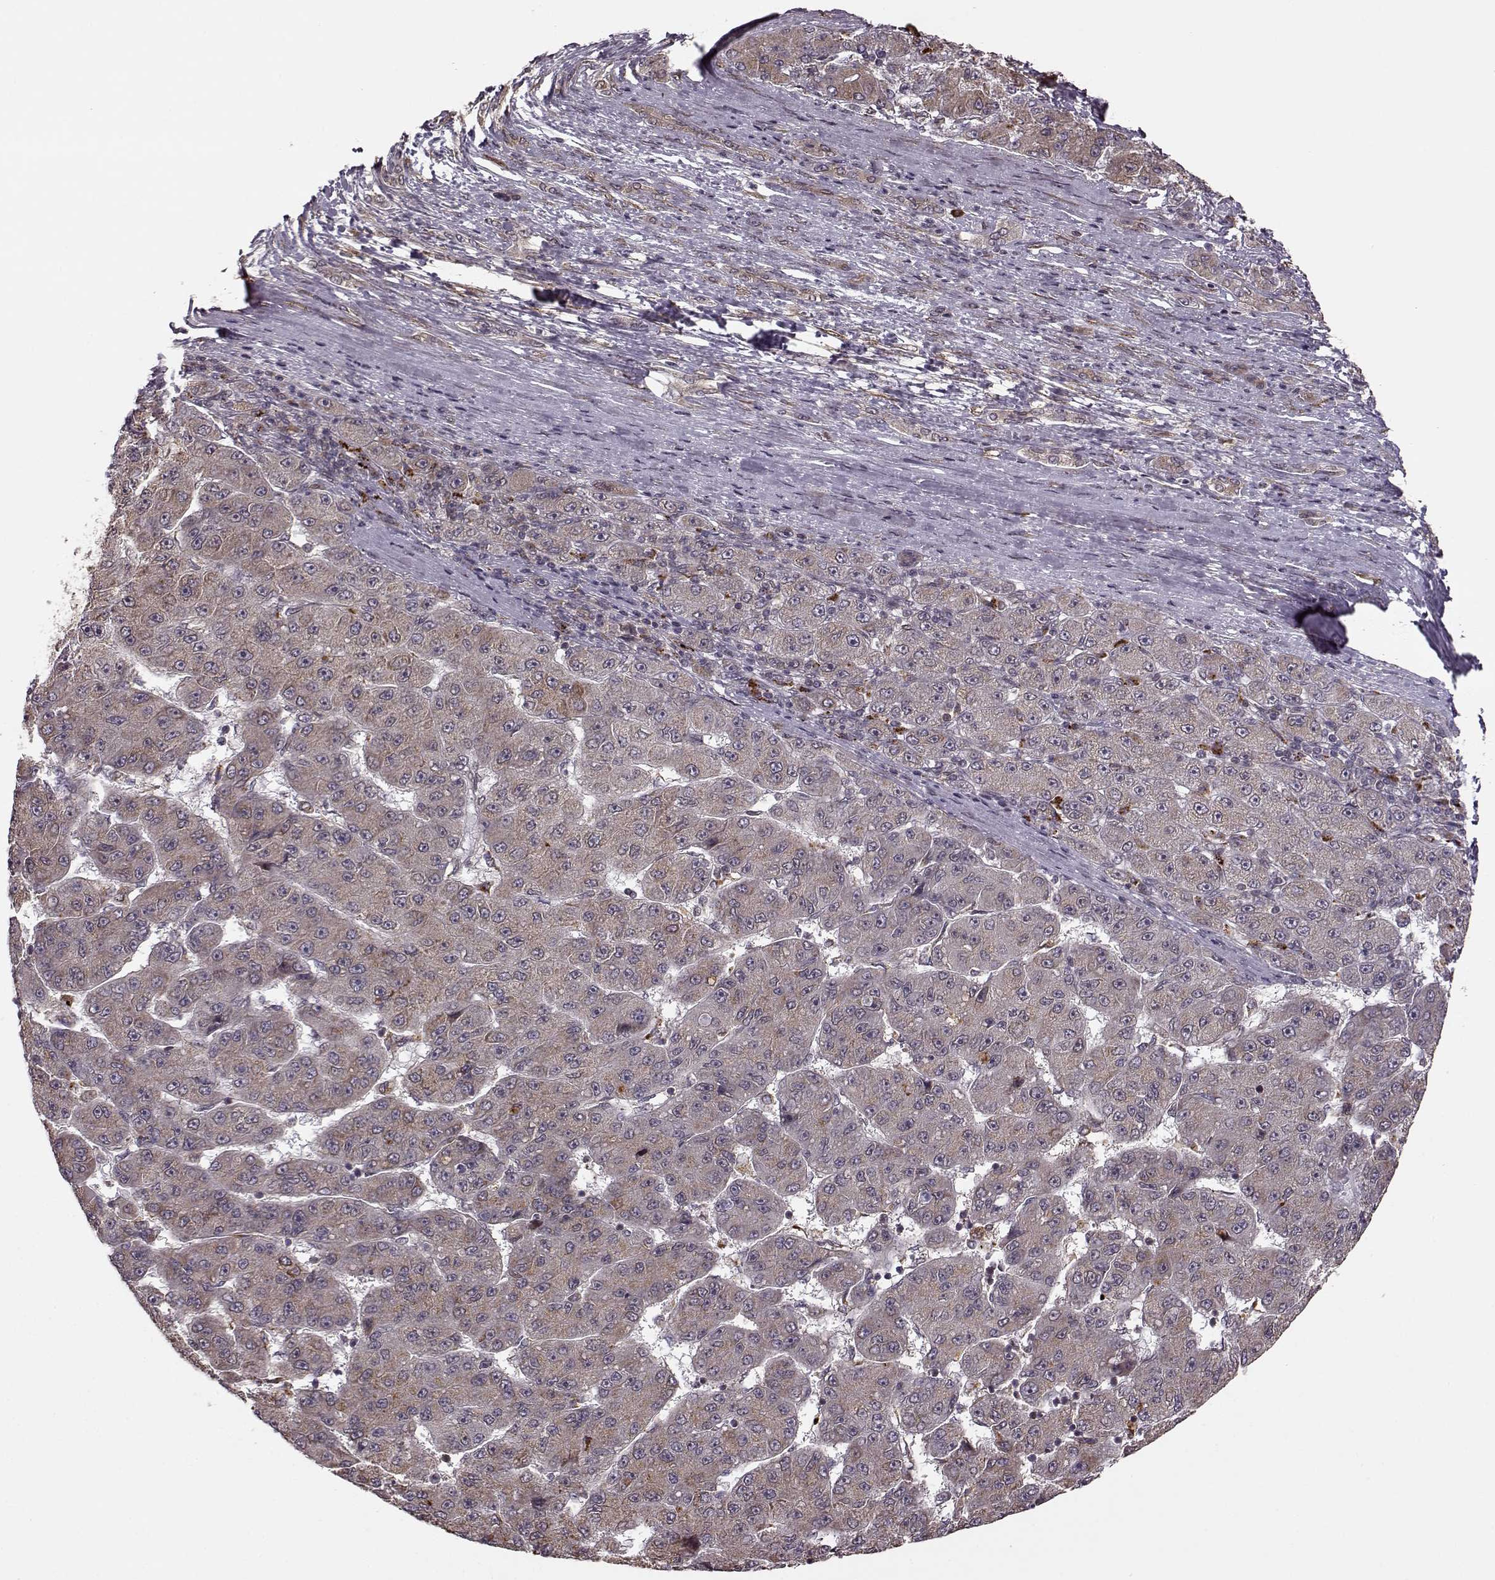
{"staining": {"intensity": "weak", "quantity": ">75%", "location": "cytoplasmic/membranous"}, "tissue": "liver cancer", "cell_type": "Tumor cells", "image_type": "cancer", "snomed": [{"axis": "morphology", "description": "Carcinoma, Hepatocellular, NOS"}, {"axis": "topography", "description": "Liver"}], "caption": "DAB immunohistochemical staining of hepatocellular carcinoma (liver) shows weak cytoplasmic/membranous protein positivity in approximately >75% of tumor cells. Immunohistochemistry stains the protein of interest in brown and the nuclei are stained blue.", "gene": "YIPF5", "patient": {"sex": "male", "age": 67}}